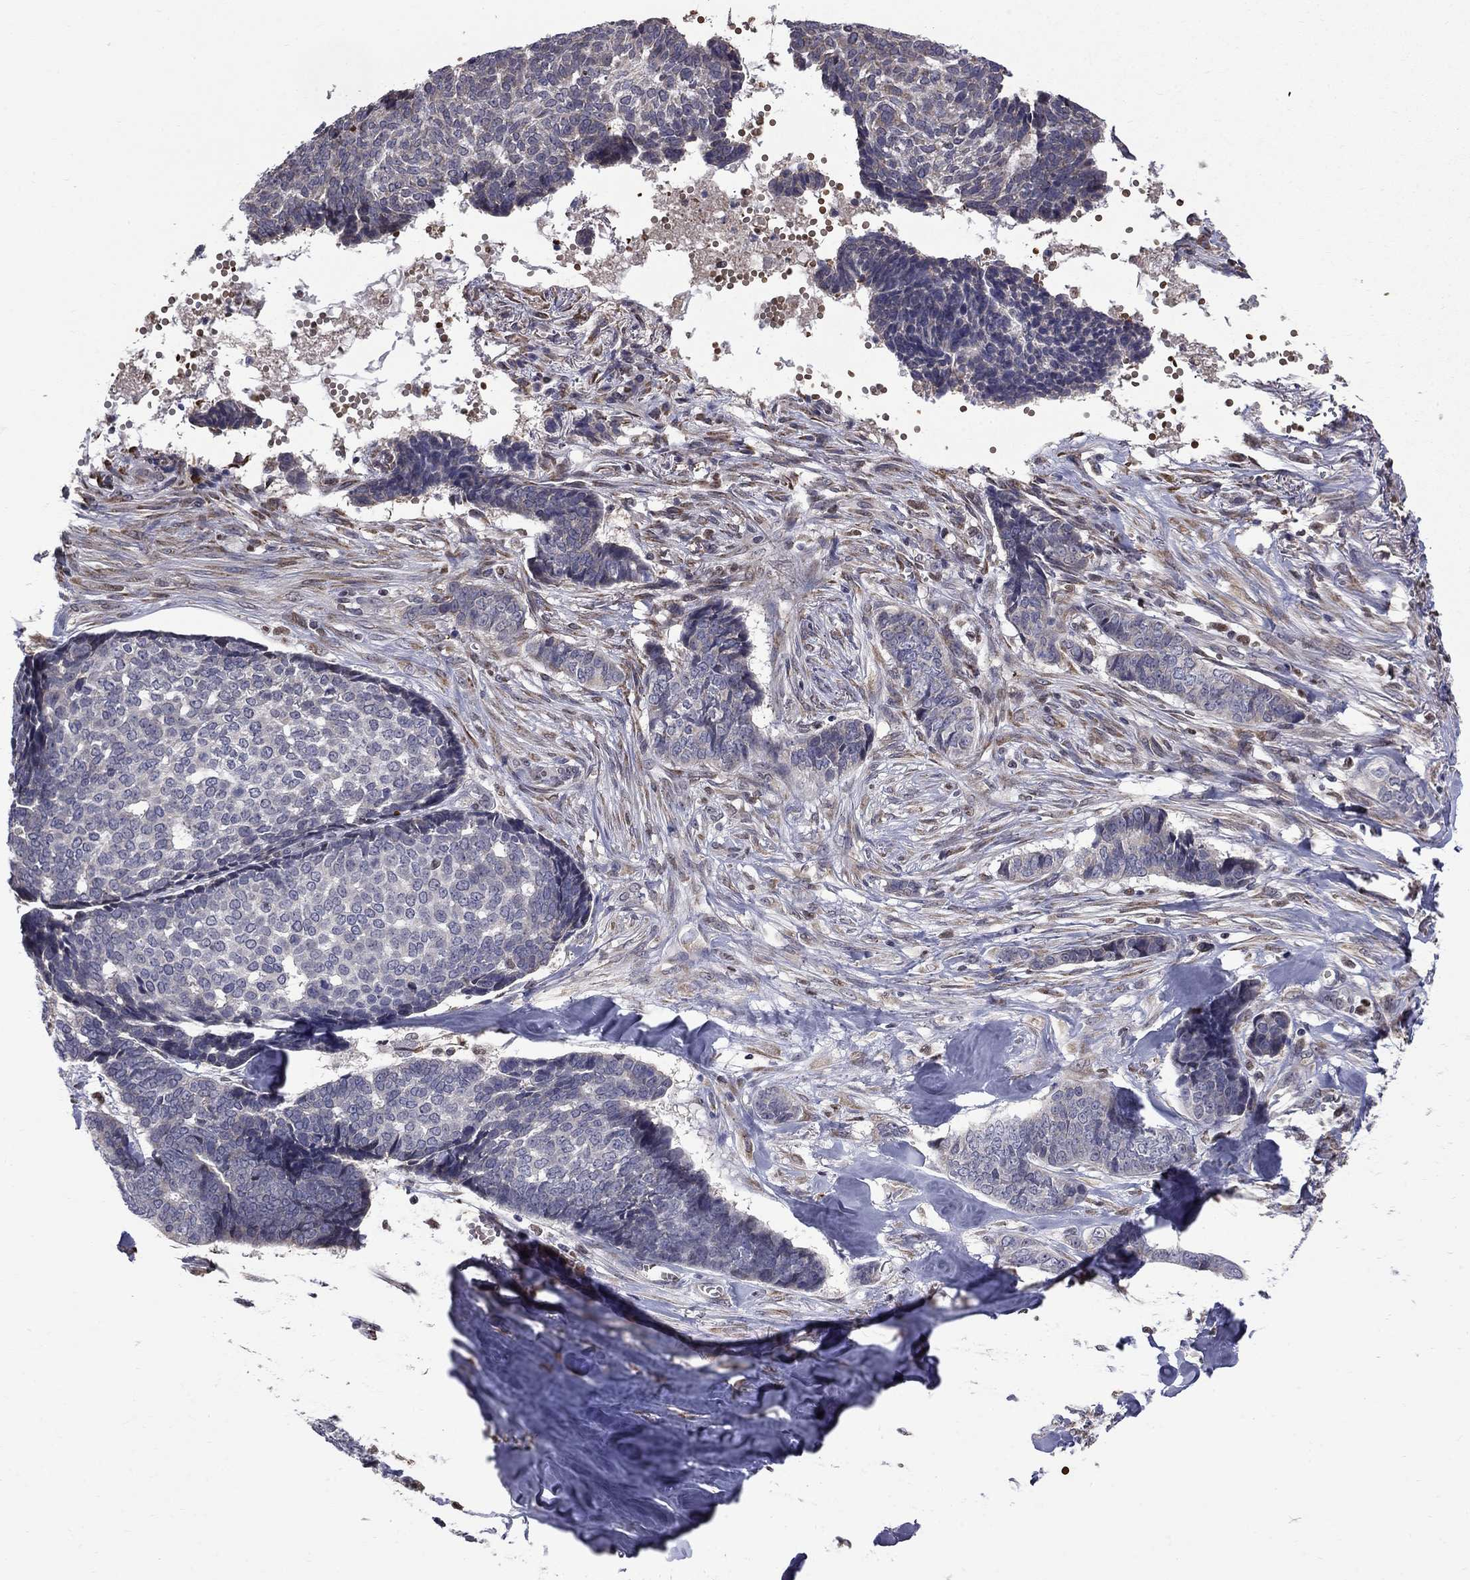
{"staining": {"intensity": "negative", "quantity": "none", "location": "none"}, "tissue": "skin cancer", "cell_type": "Tumor cells", "image_type": "cancer", "snomed": [{"axis": "morphology", "description": "Basal cell carcinoma"}, {"axis": "topography", "description": "Skin"}], "caption": "IHC photomicrograph of human basal cell carcinoma (skin) stained for a protein (brown), which exhibits no expression in tumor cells. Brightfield microscopy of immunohistochemistry (IHC) stained with DAB (3,3'-diaminobenzidine) (brown) and hematoxylin (blue), captured at high magnification.", "gene": "HSPB2", "patient": {"sex": "male", "age": 86}}